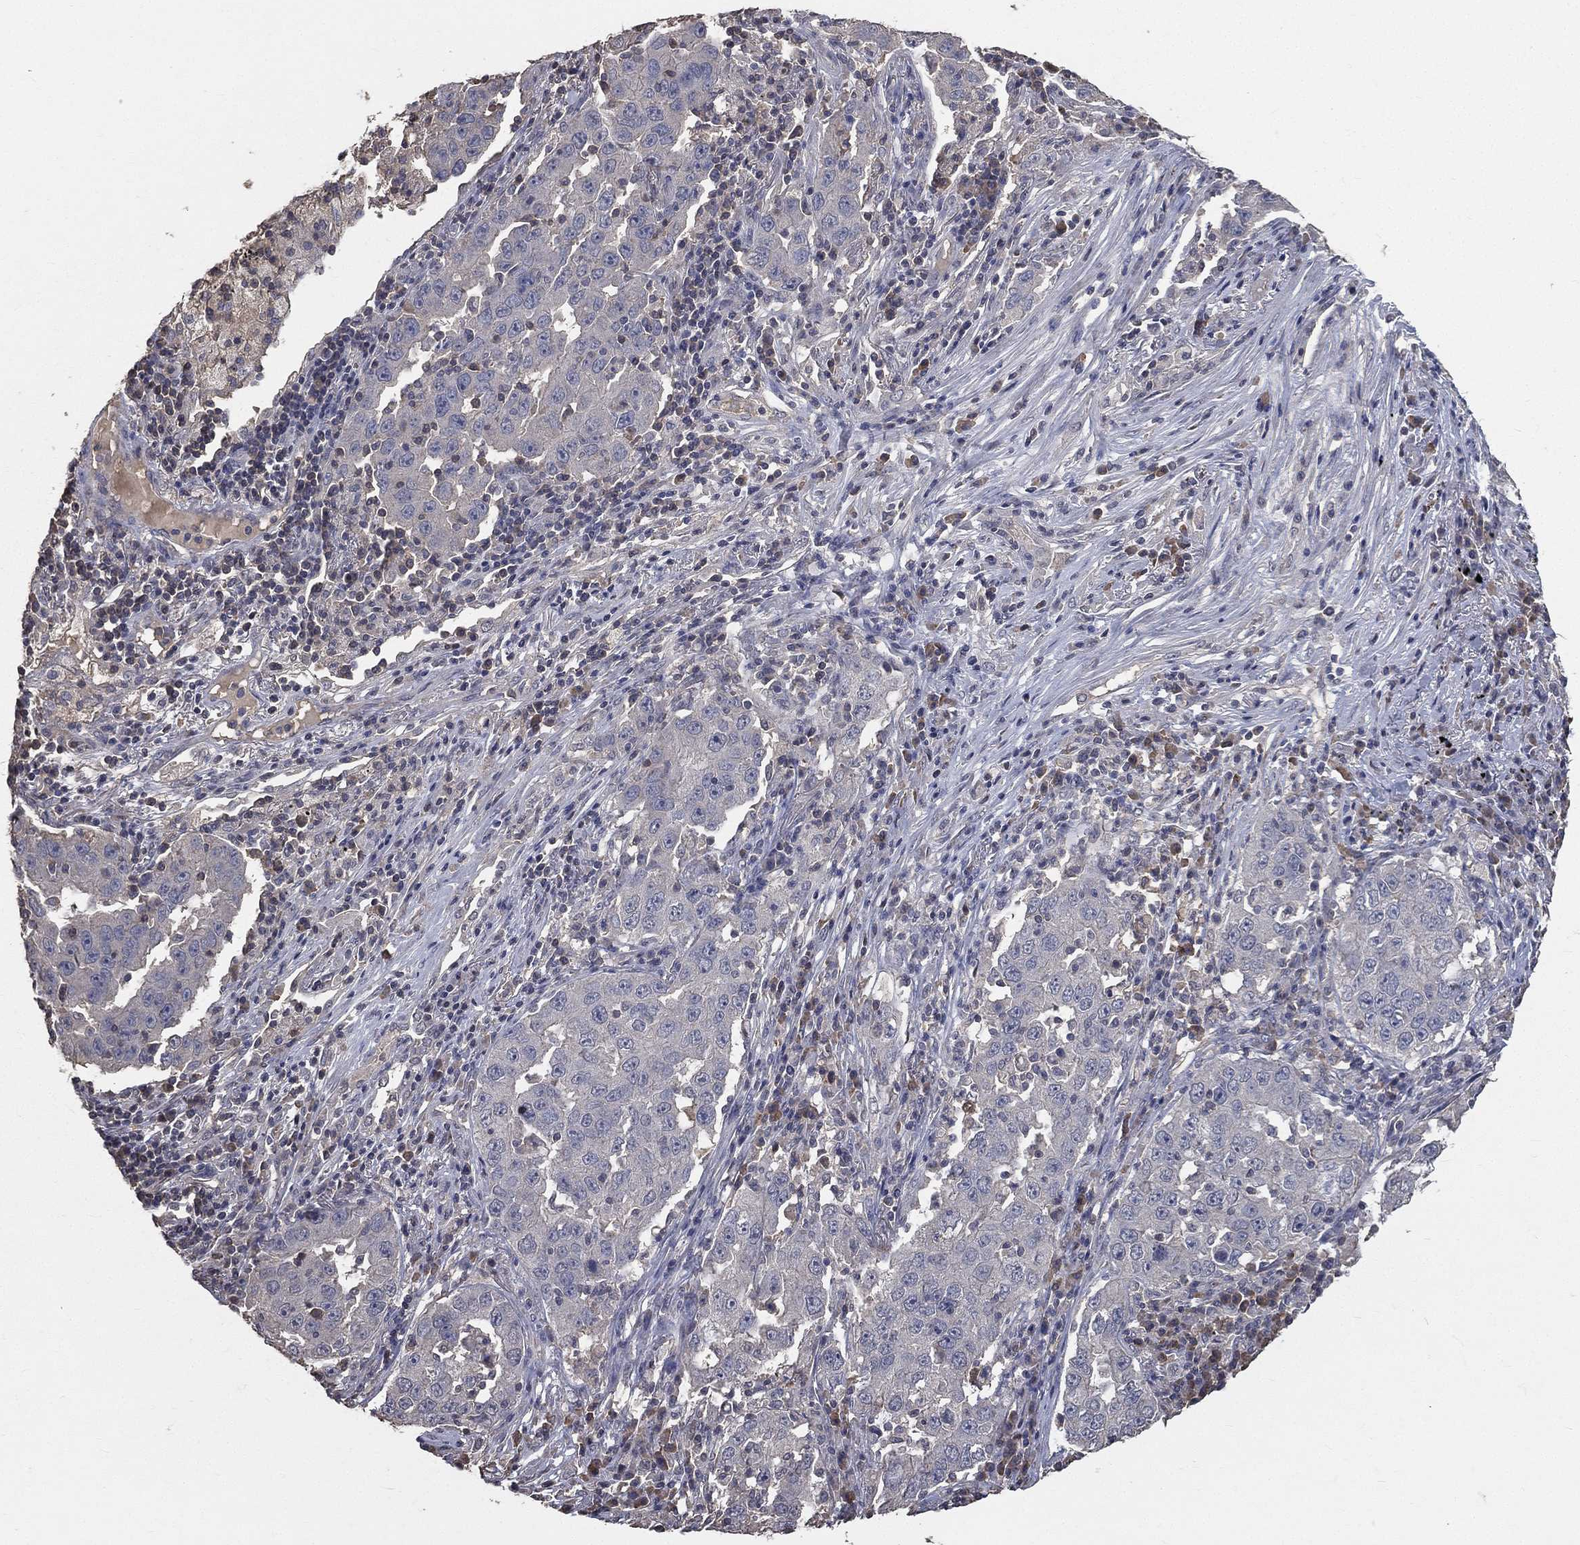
{"staining": {"intensity": "negative", "quantity": "none", "location": "none"}, "tissue": "lung cancer", "cell_type": "Tumor cells", "image_type": "cancer", "snomed": [{"axis": "morphology", "description": "Adenocarcinoma, NOS"}, {"axis": "topography", "description": "Lung"}], "caption": "The immunohistochemistry (IHC) image has no significant expression in tumor cells of adenocarcinoma (lung) tissue. The staining was performed using DAB to visualize the protein expression in brown, while the nuclei were stained in blue with hematoxylin (Magnification: 20x).", "gene": "SNAP25", "patient": {"sex": "male", "age": 73}}